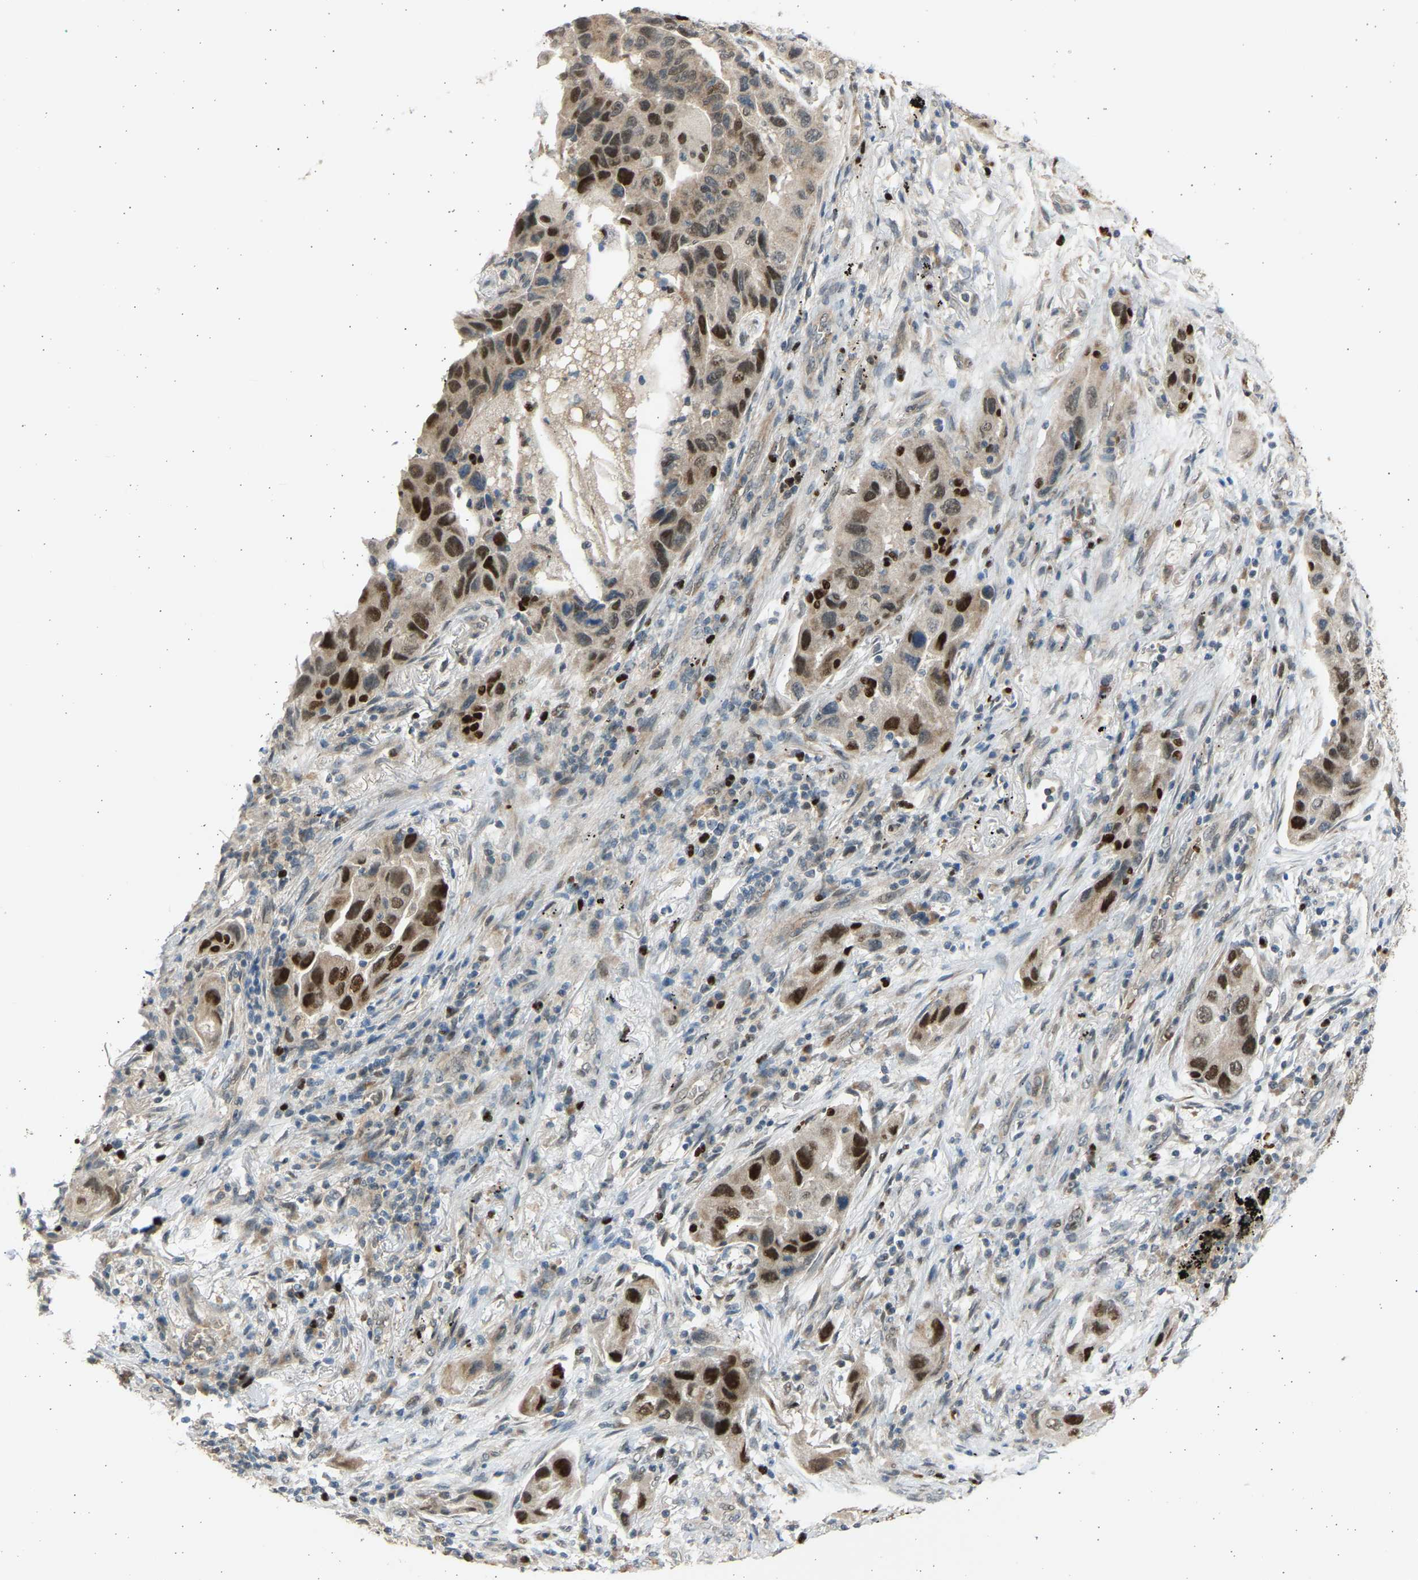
{"staining": {"intensity": "strong", "quantity": ">75%", "location": "cytoplasmic/membranous,nuclear"}, "tissue": "lung cancer", "cell_type": "Tumor cells", "image_type": "cancer", "snomed": [{"axis": "morphology", "description": "Adenocarcinoma, NOS"}, {"axis": "topography", "description": "Lung"}], "caption": "Brown immunohistochemical staining in lung adenocarcinoma shows strong cytoplasmic/membranous and nuclear expression in about >75% of tumor cells.", "gene": "BIRC2", "patient": {"sex": "female", "age": 65}}